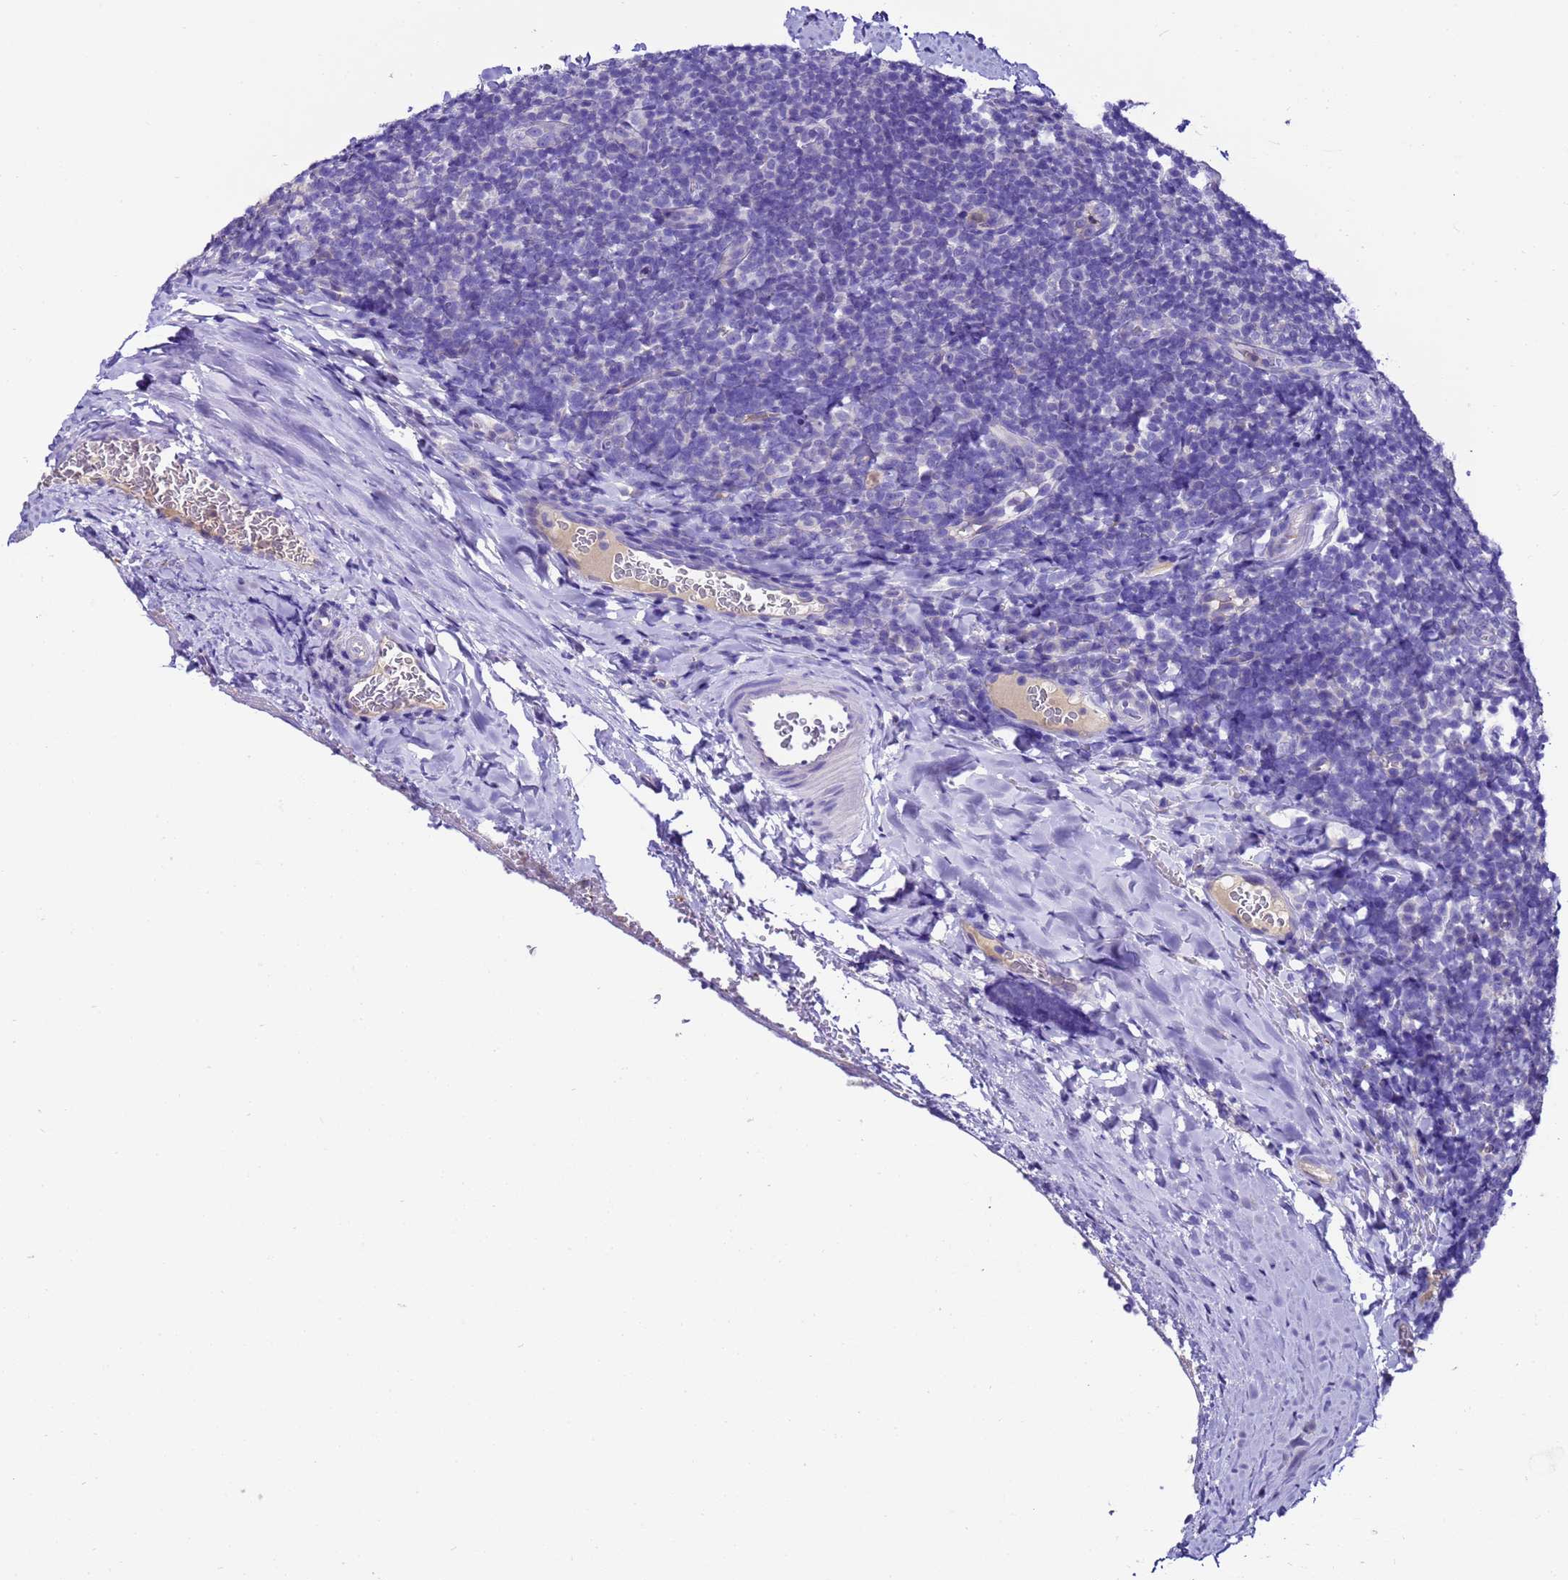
{"staining": {"intensity": "negative", "quantity": "none", "location": "none"}, "tissue": "tonsil", "cell_type": "Germinal center cells", "image_type": "normal", "snomed": [{"axis": "morphology", "description": "Normal tissue, NOS"}, {"axis": "topography", "description": "Tonsil"}], "caption": "IHC of benign tonsil demonstrates no positivity in germinal center cells.", "gene": "UGT2A1", "patient": {"sex": "male", "age": 17}}